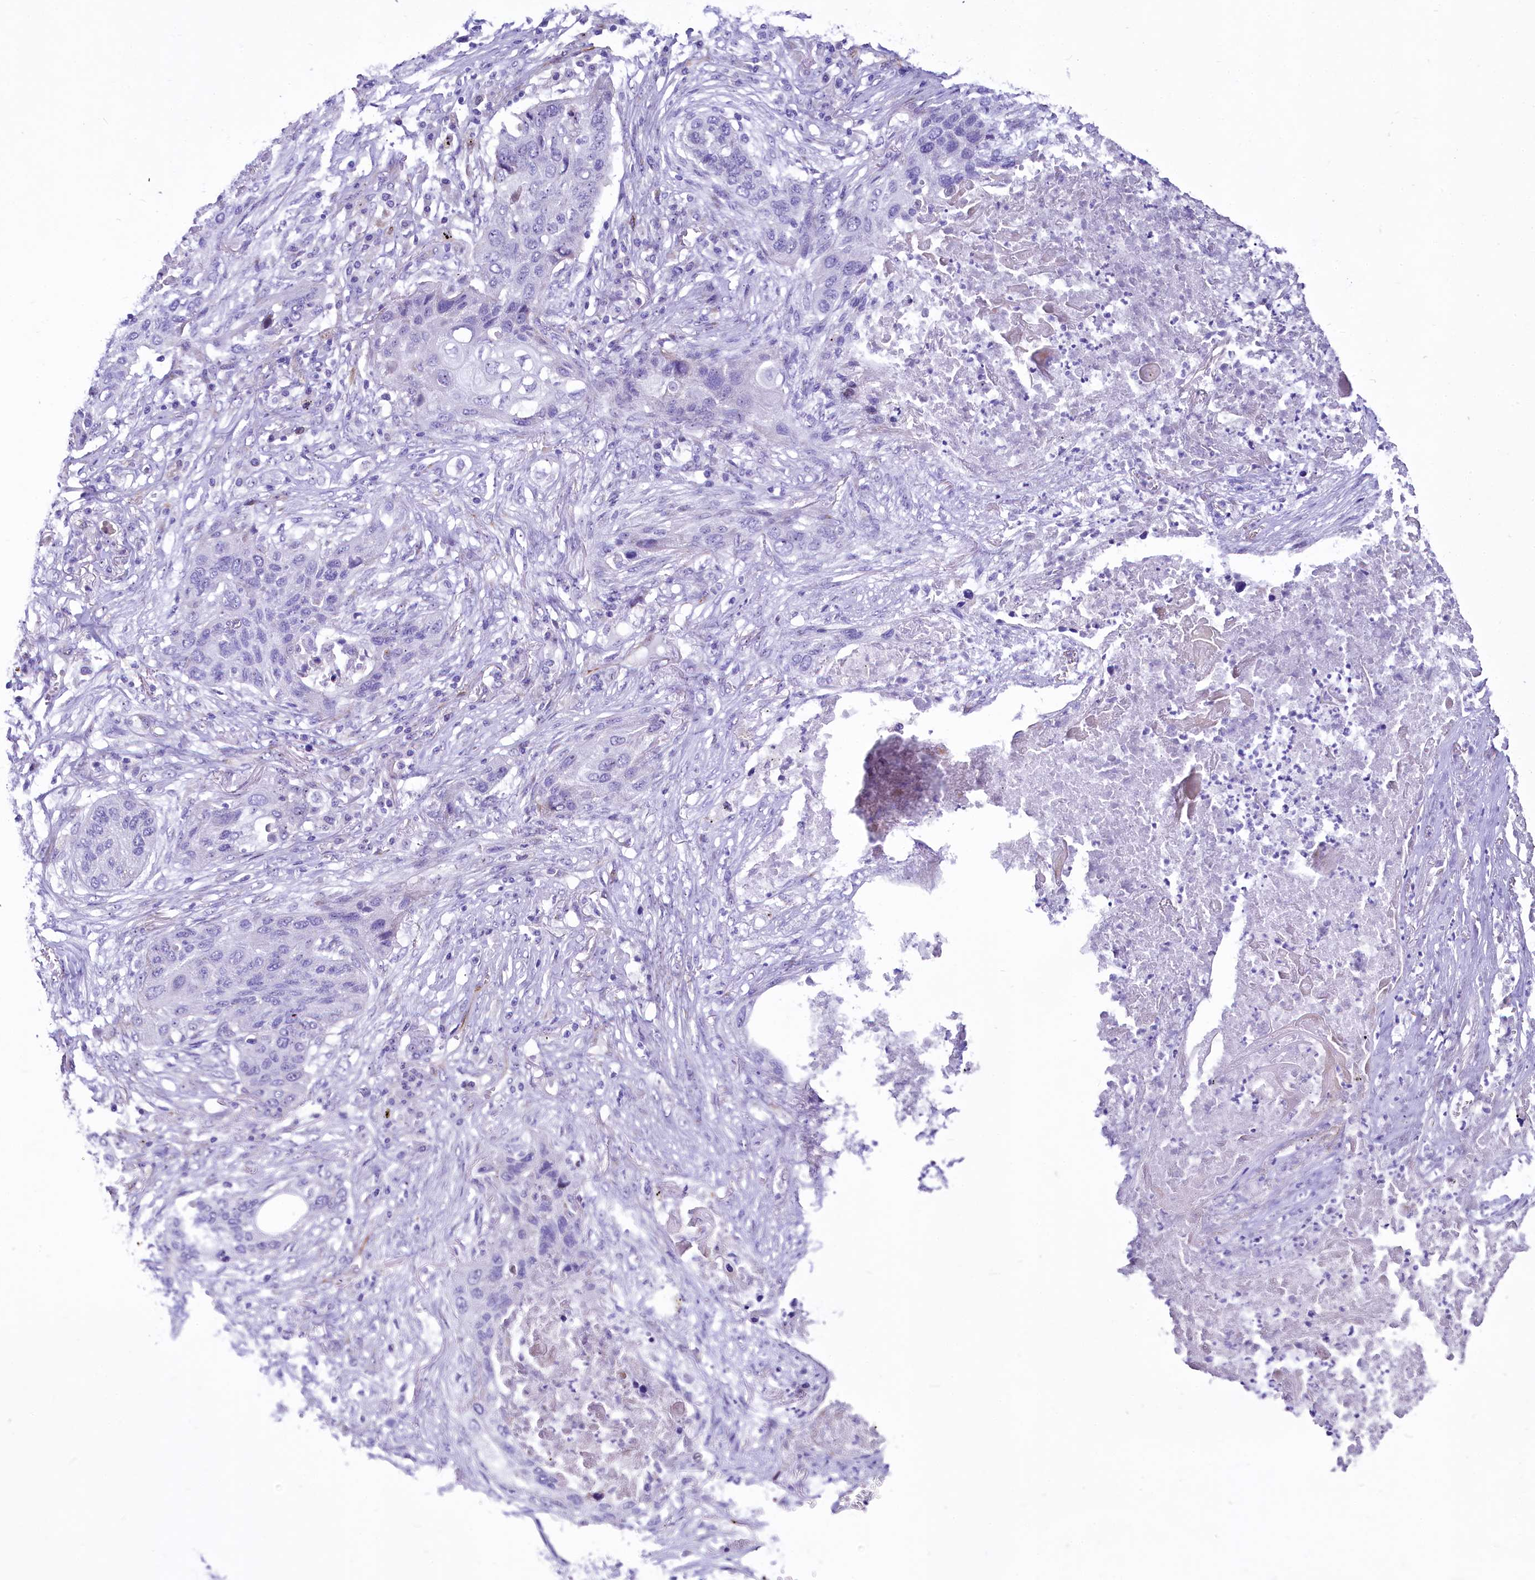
{"staining": {"intensity": "negative", "quantity": "none", "location": "none"}, "tissue": "lung cancer", "cell_type": "Tumor cells", "image_type": "cancer", "snomed": [{"axis": "morphology", "description": "Squamous cell carcinoma, NOS"}, {"axis": "topography", "description": "Lung"}], "caption": "High magnification brightfield microscopy of lung cancer stained with DAB (3,3'-diaminobenzidine) (brown) and counterstained with hematoxylin (blue): tumor cells show no significant staining. (DAB (3,3'-diaminobenzidine) immunohistochemistry (IHC), high magnification).", "gene": "SH3TC2", "patient": {"sex": "female", "age": 63}}